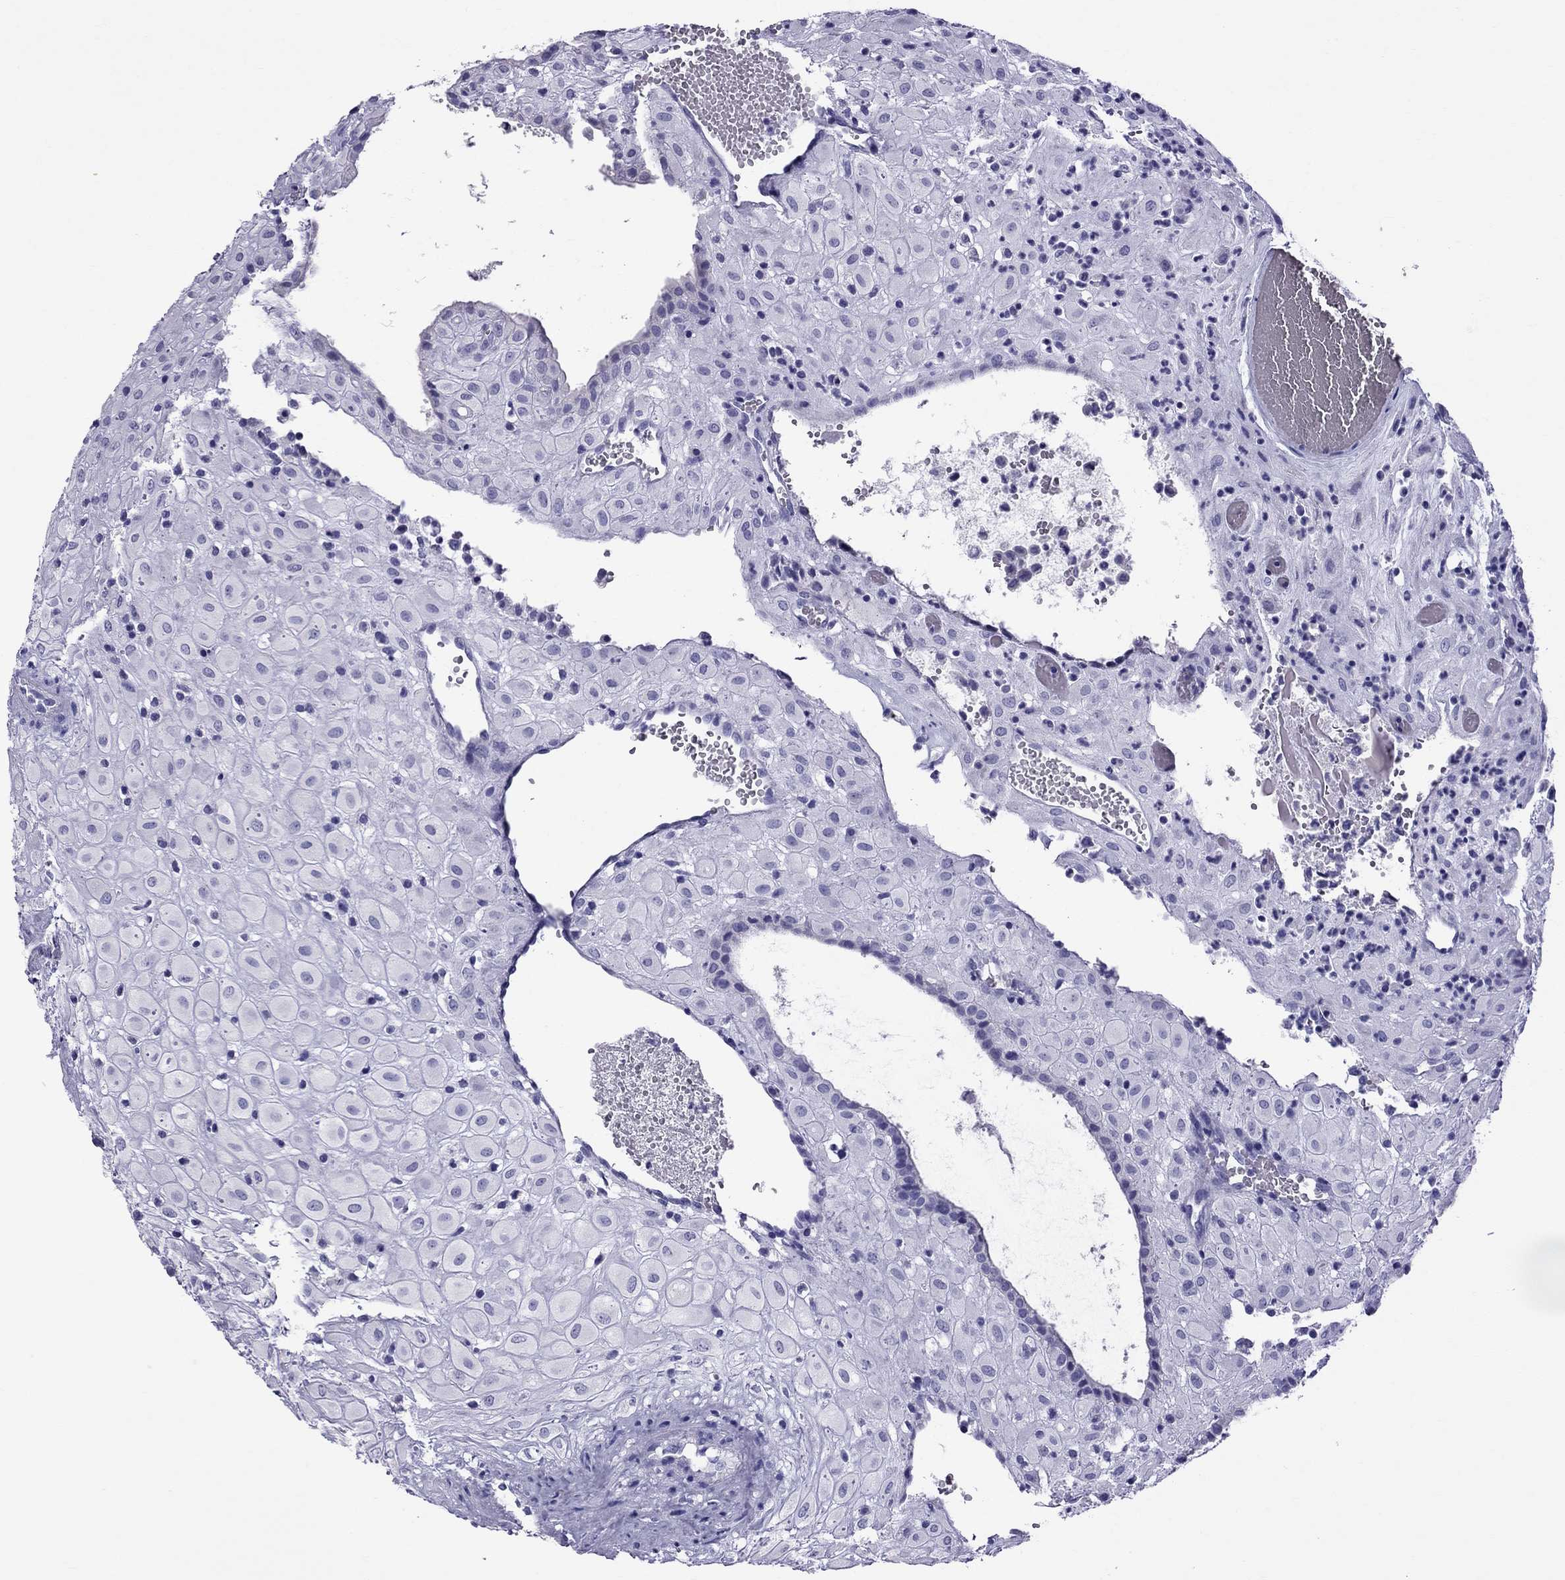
{"staining": {"intensity": "negative", "quantity": "none", "location": "none"}, "tissue": "placenta", "cell_type": "Decidual cells", "image_type": "normal", "snomed": [{"axis": "morphology", "description": "Normal tissue, NOS"}, {"axis": "topography", "description": "Placenta"}], "caption": "Decidual cells show no significant positivity in normal placenta.", "gene": "TTLL13", "patient": {"sex": "female", "age": 24}}